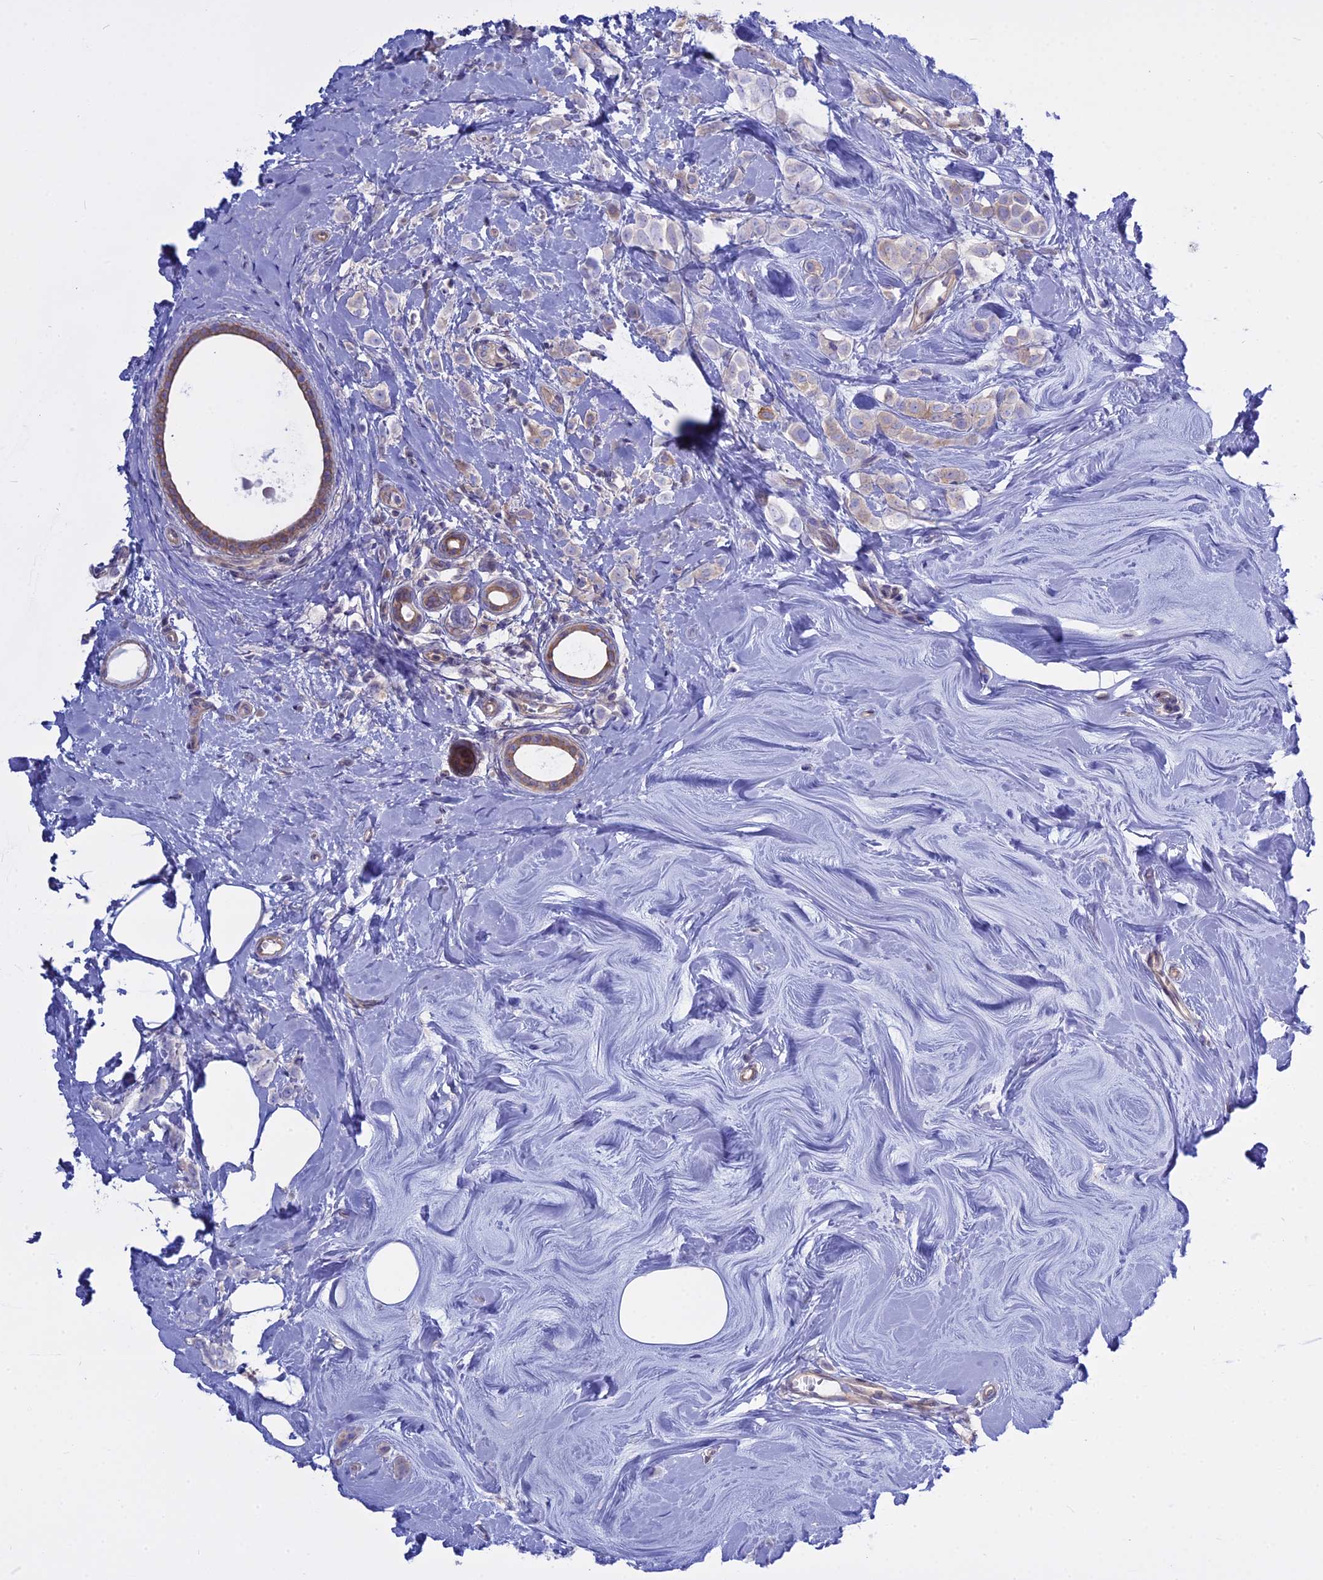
{"staining": {"intensity": "weak", "quantity": "<25%", "location": "cytoplasmic/membranous"}, "tissue": "breast cancer", "cell_type": "Tumor cells", "image_type": "cancer", "snomed": [{"axis": "morphology", "description": "Lobular carcinoma"}, {"axis": "topography", "description": "Breast"}], "caption": "Breast lobular carcinoma was stained to show a protein in brown. There is no significant expression in tumor cells.", "gene": "AHCYL1", "patient": {"sex": "female", "age": 47}}